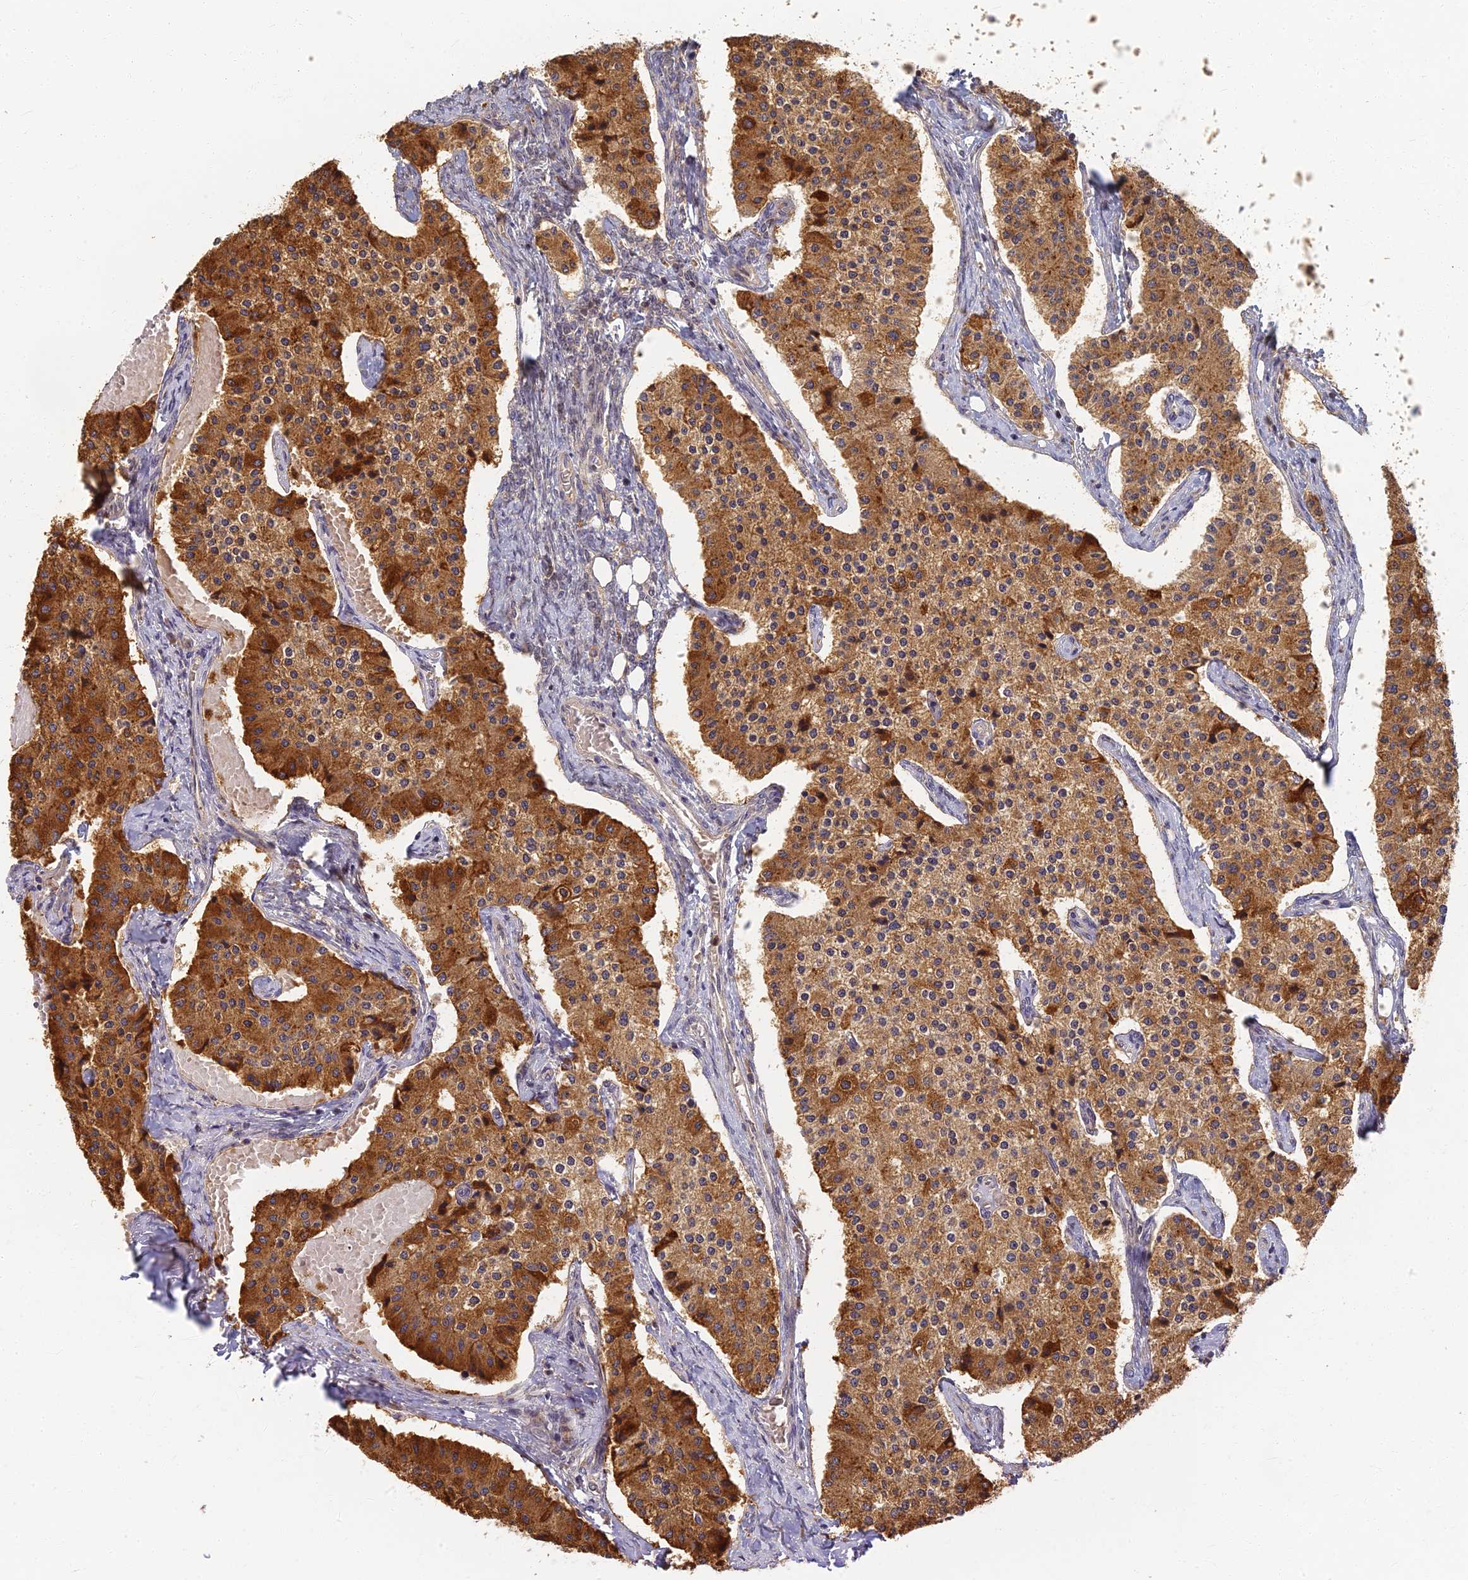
{"staining": {"intensity": "strong", "quantity": ">75%", "location": "cytoplasmic/membranous"}, "tissue": "carcinoid", "cell_type": "Tumor cells", "image_type": "cancer", "snomed": [{"axis": "morphology", "description": "Carcinoid, malignant, NOS"}, {"axis": "topography", "description": "Colon"}], "caption": "Protein analysis of carcinoid (malignant) tissue reveals strong cytoplasmic/membranous expression in approximately >75% of tumor cells. Nuclei are stained in blue.", "gene": "RGL3", "patient": {"sex": "female", "age": 52}}